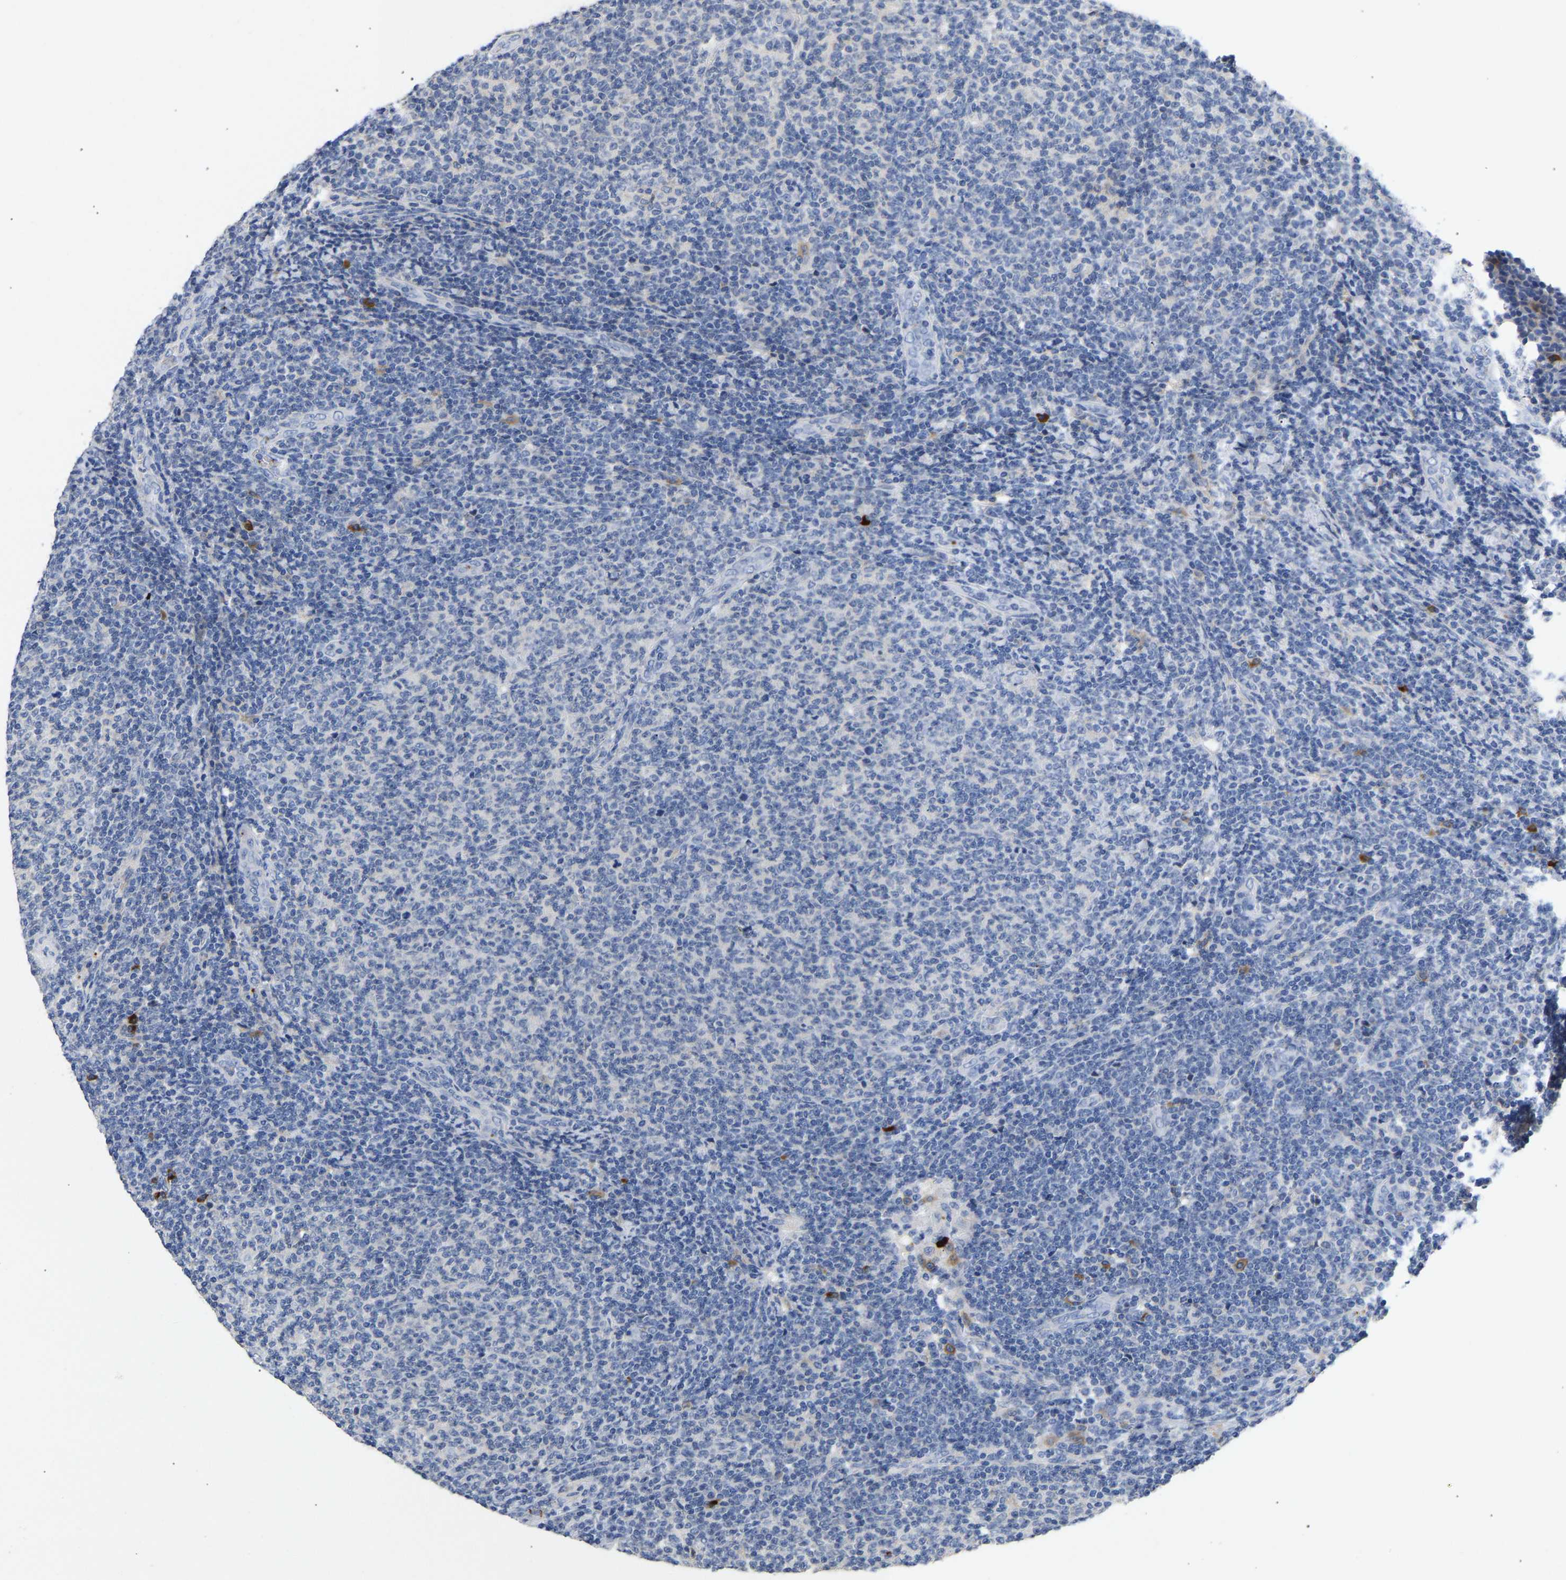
{"staining": {"intensity": "negative", "quantity": "none", "location": "none"}, "tissue": "lymphoma", "cell_type": "Tumor cells", "image_type": "cancer", "snomed": [{"axis": "morphology", "description": "Malignant lymphoma, non-Hodgkin's type, Low grade"}, {"axis": "topography", "description": "Lymph node"}], "caption": "Immunohistochemical staining of human malignant lymphoma, non-Hodgkin's type (low-grade) demonstrates no significant positivity in tumor cells. The staining was performed using DAB to visualize the protein expression in brown, while the nuclei were stained in blue with hematoxylin (Magnification: 20x).", "gene": "FGF18", "patient": {"sex": "male", "age": 66}}